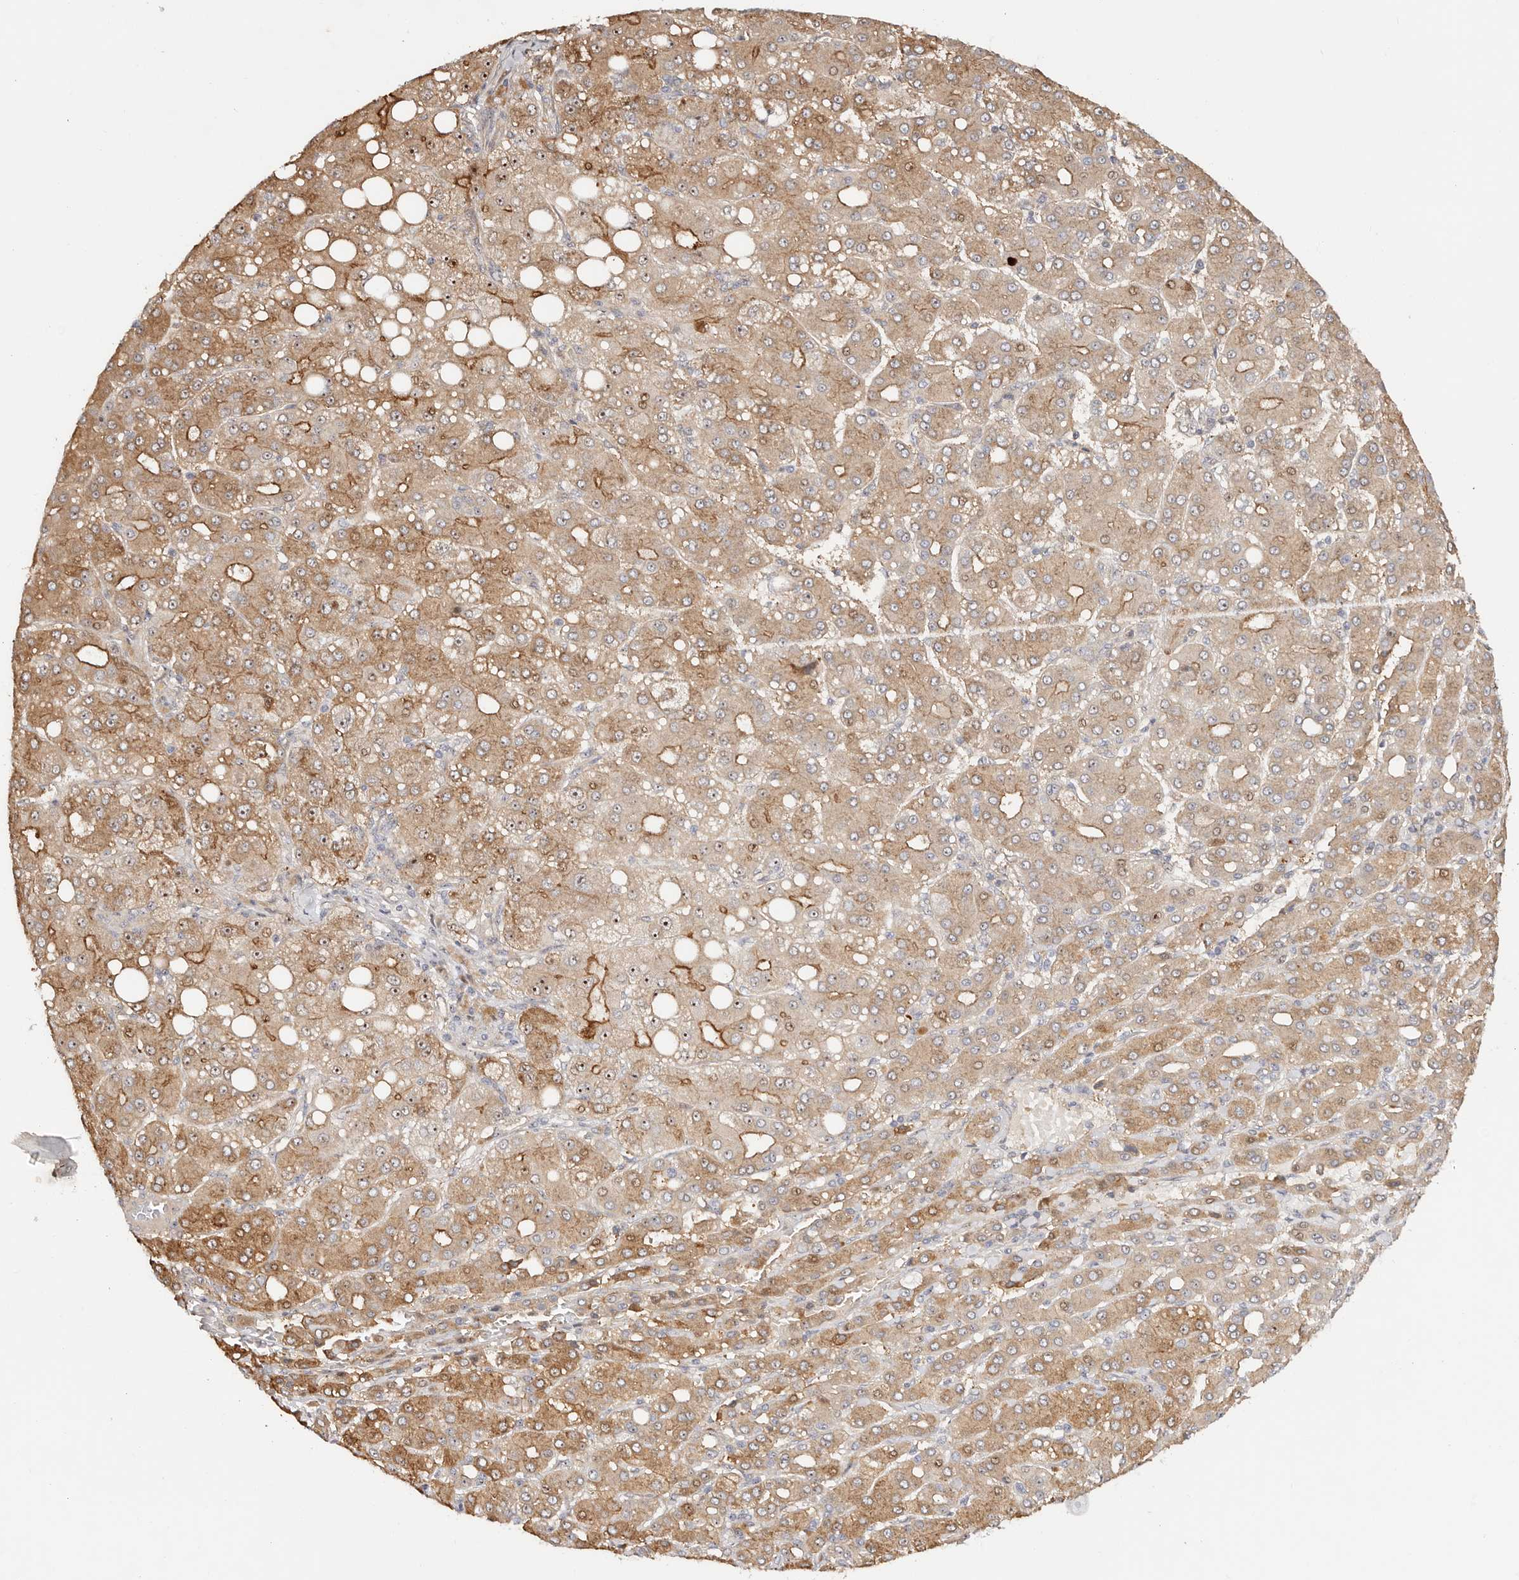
{"staining": {"intensity": "moderate", "quantity": ">75%", "location": "cytoplasmic/membranous,nuclear"}, "tissue": "liver cancer", "cell_type": "Tumor cells", "image_type": "cancer", "snomed": [{"axis": "morphology", "description": "Carcinoma, Hepatocellular, NOS"}, {"axis": "topography", "description": "Liver"}], "caption": "A histopathology image of human liver cancer (hepatocellular carcinoma) stained for a protein displays moderate cytoplasmic/membranous and nuclear brown staining in tumor cells.", "gene": "ODF2L", "patient": {"sex": "male", "age": 65}}